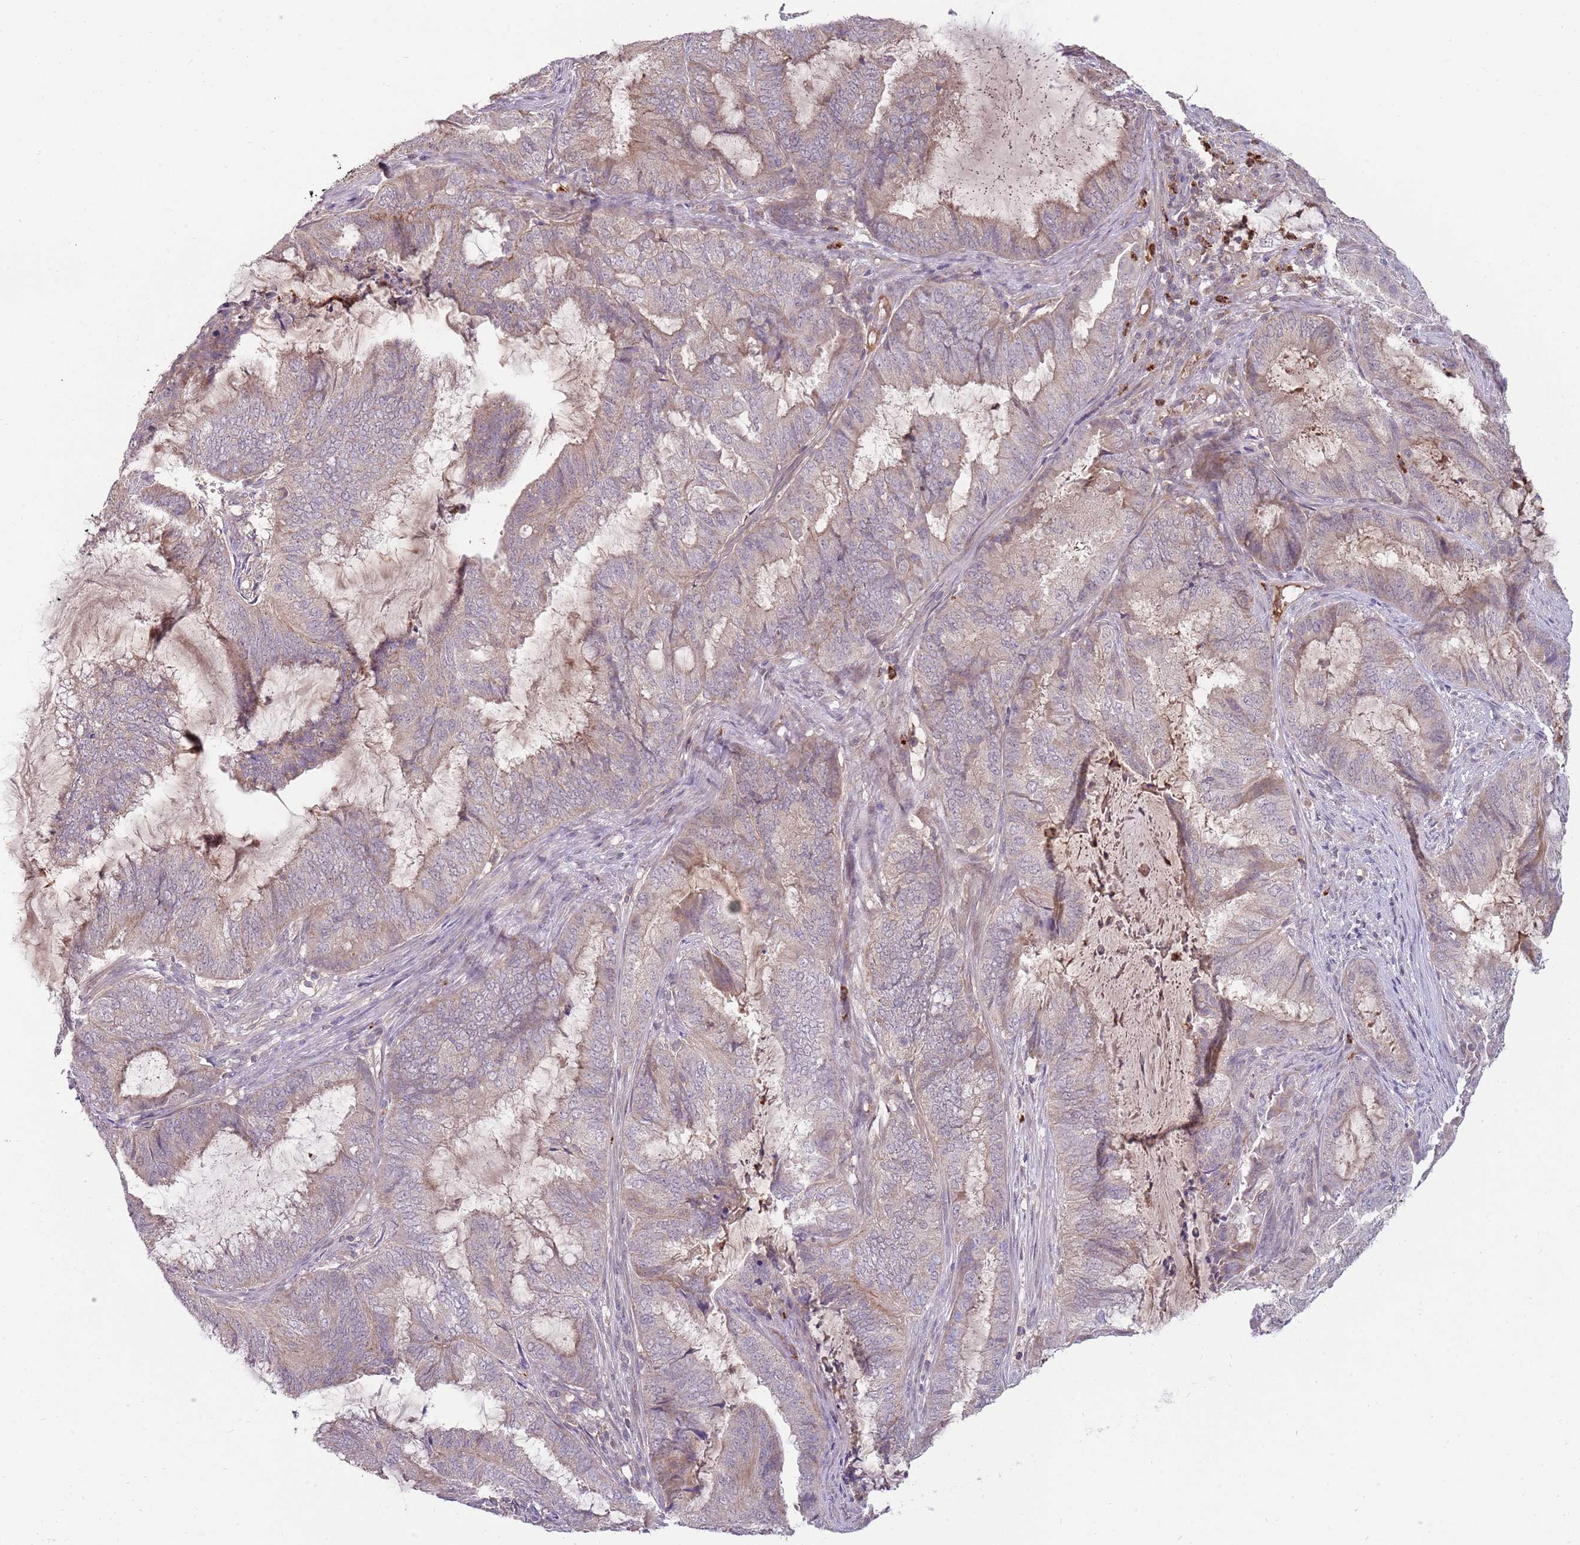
{"staining": {"intensity": "weak", "quantity": "25%-75%", "location": "cytoplasmic/membranous"}, "tissue": "endometrial cancer", "cell_type": "Tumor cells", "image_type": "cancer", "snomed": [{"axis": "morphology", "description": "Adenocarcinoma, NOS"}, {"axis": "topography", "description": "Endometrium"}], "caption": "IHC histopathology image of neoplastic tissue: human endometrial cancer (adenocarcinoma) stained using immunohistochemistry shows low levels of weak protein expression localized specifically in the cytoplasmic/membranous of tumor cells, appearing as a cytoplasmic/membranous brown color.", "gene": "NBPF6", "patient": {"sex": "female", "age": 51}}